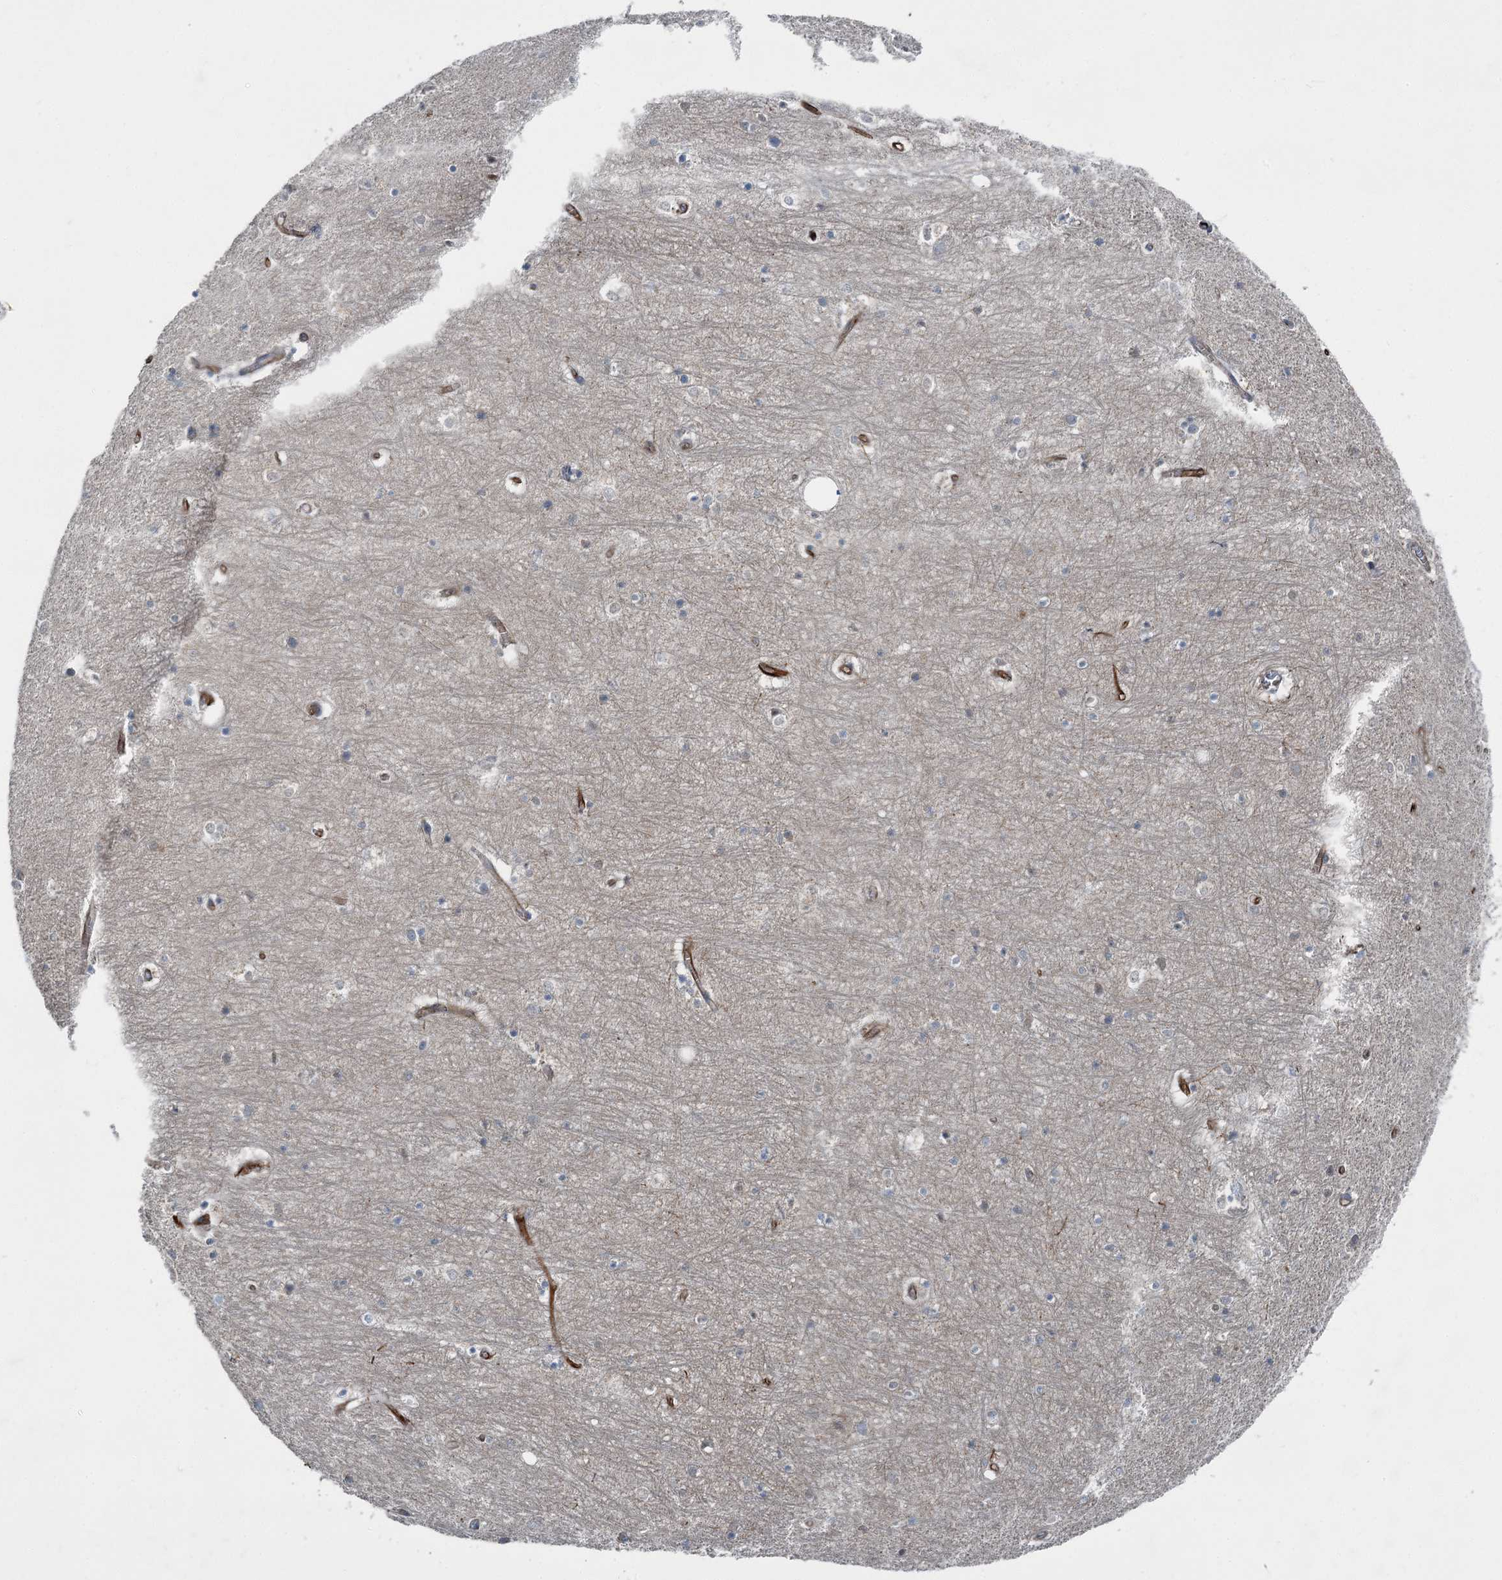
{"staining": {"intensity": "negative", "quantity": "none", "location": "none"}, "tissue": "hippocampus", "cell_type": "Glial cells", "image_type": "normal", "snomed": [{"axis": "morphology", "description": "Normal tissue, NOS"}, {"axis": "topography", "description": "Hippocampus"}], "caption": "An IHC image of benign hippocampus is shown. There is no staining in glial cells of hippocampus.", "gene": "AXL", "patient": {"sex": "female", "age": 64}}